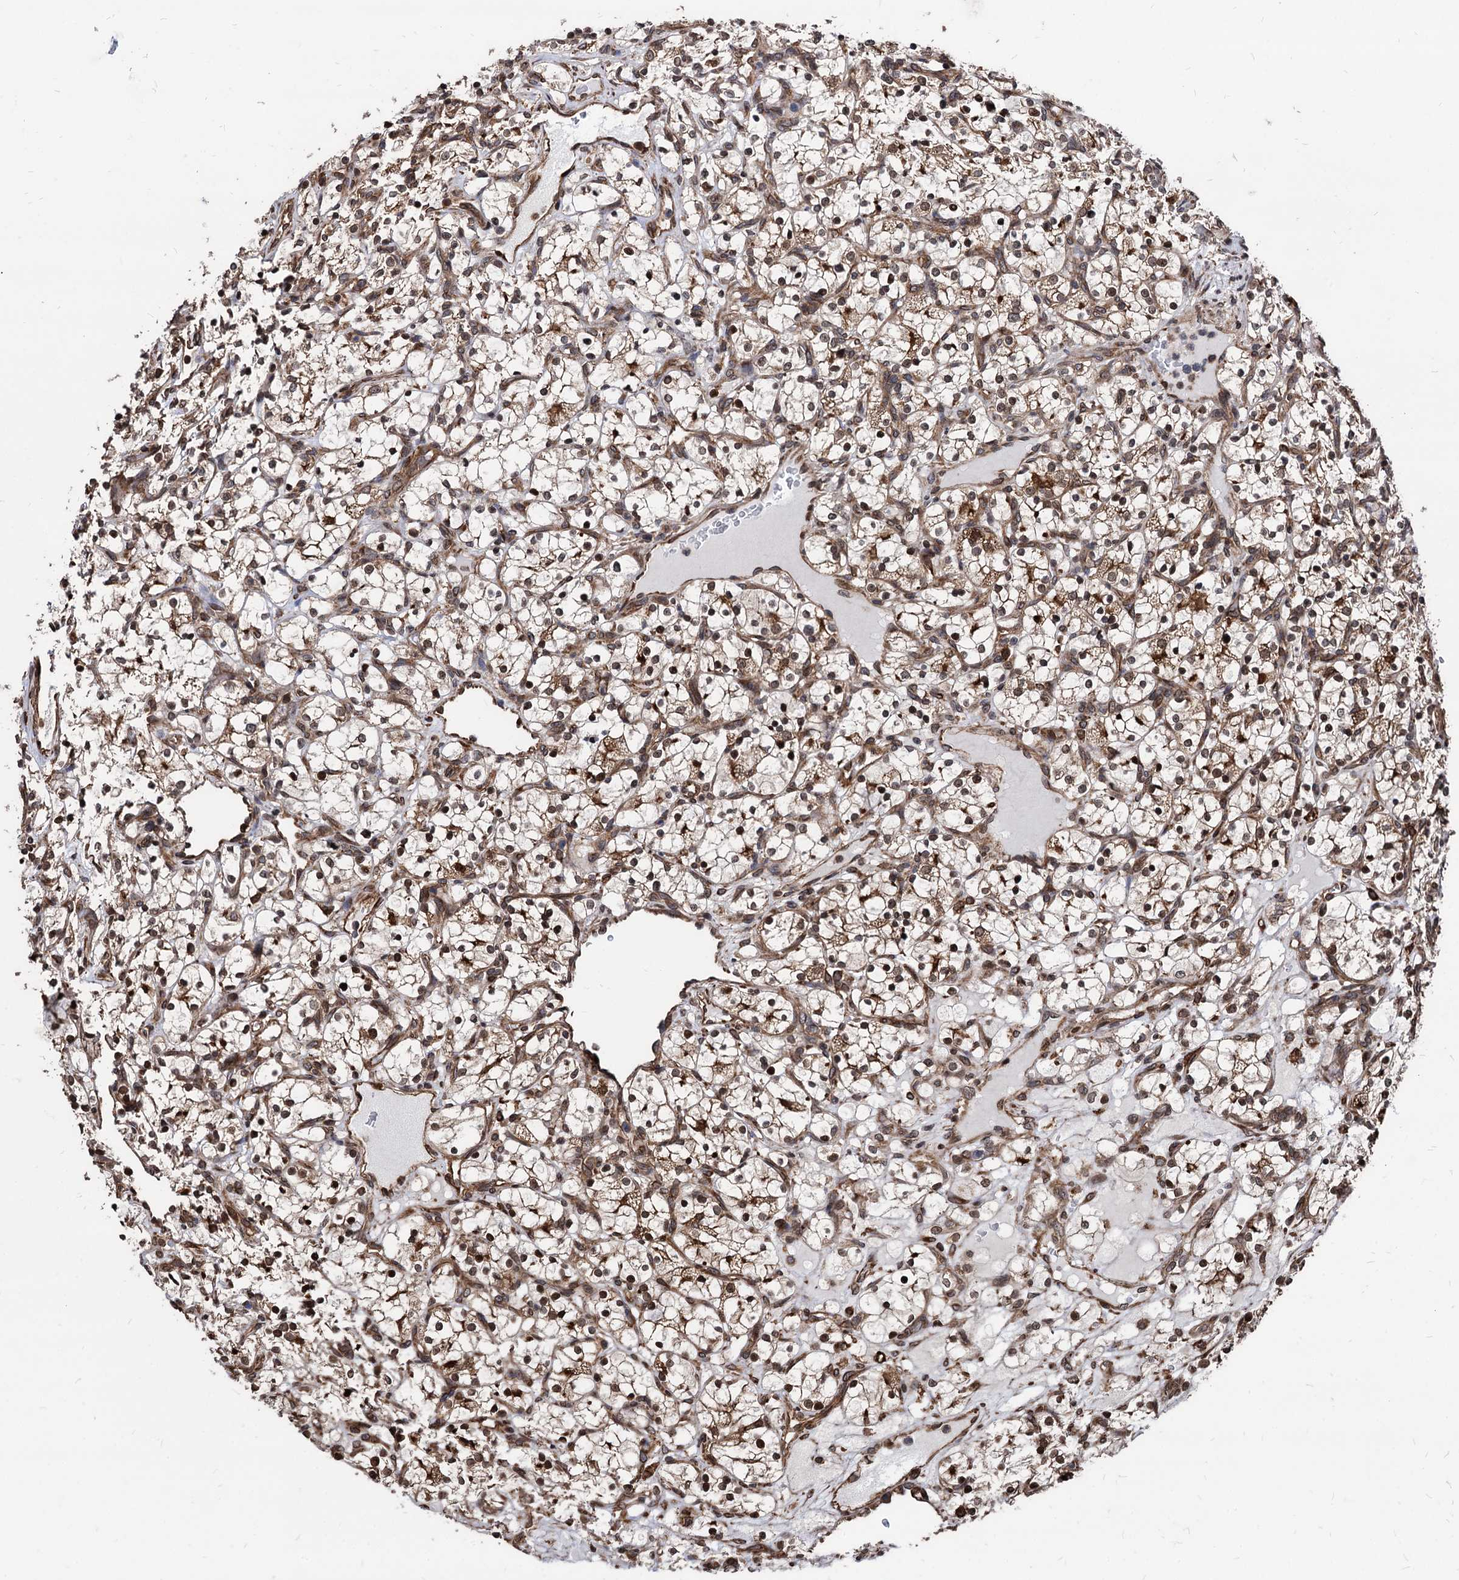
{"staining": {"intensity": "moderate", "quantity": ">75%", "location": "cytoplasmic/membranous,nuclear"}, "tissue": "renal cancer", "cell_type": "Tumor cells", "image_type": "cancer", "snomed": [{"axis": "morphology", "description": "Adenocarcinoma, NOS"}, {"axis": "topography", "description": "Kidney"}], "caption": "Renal adenocarcinoma stained for a protein displays moderate cytoplasmic/membranous and nuclear positivity in tumor cells.", "gene": "ANKRD12", "patient": {"sex": "female", "age": 69}}